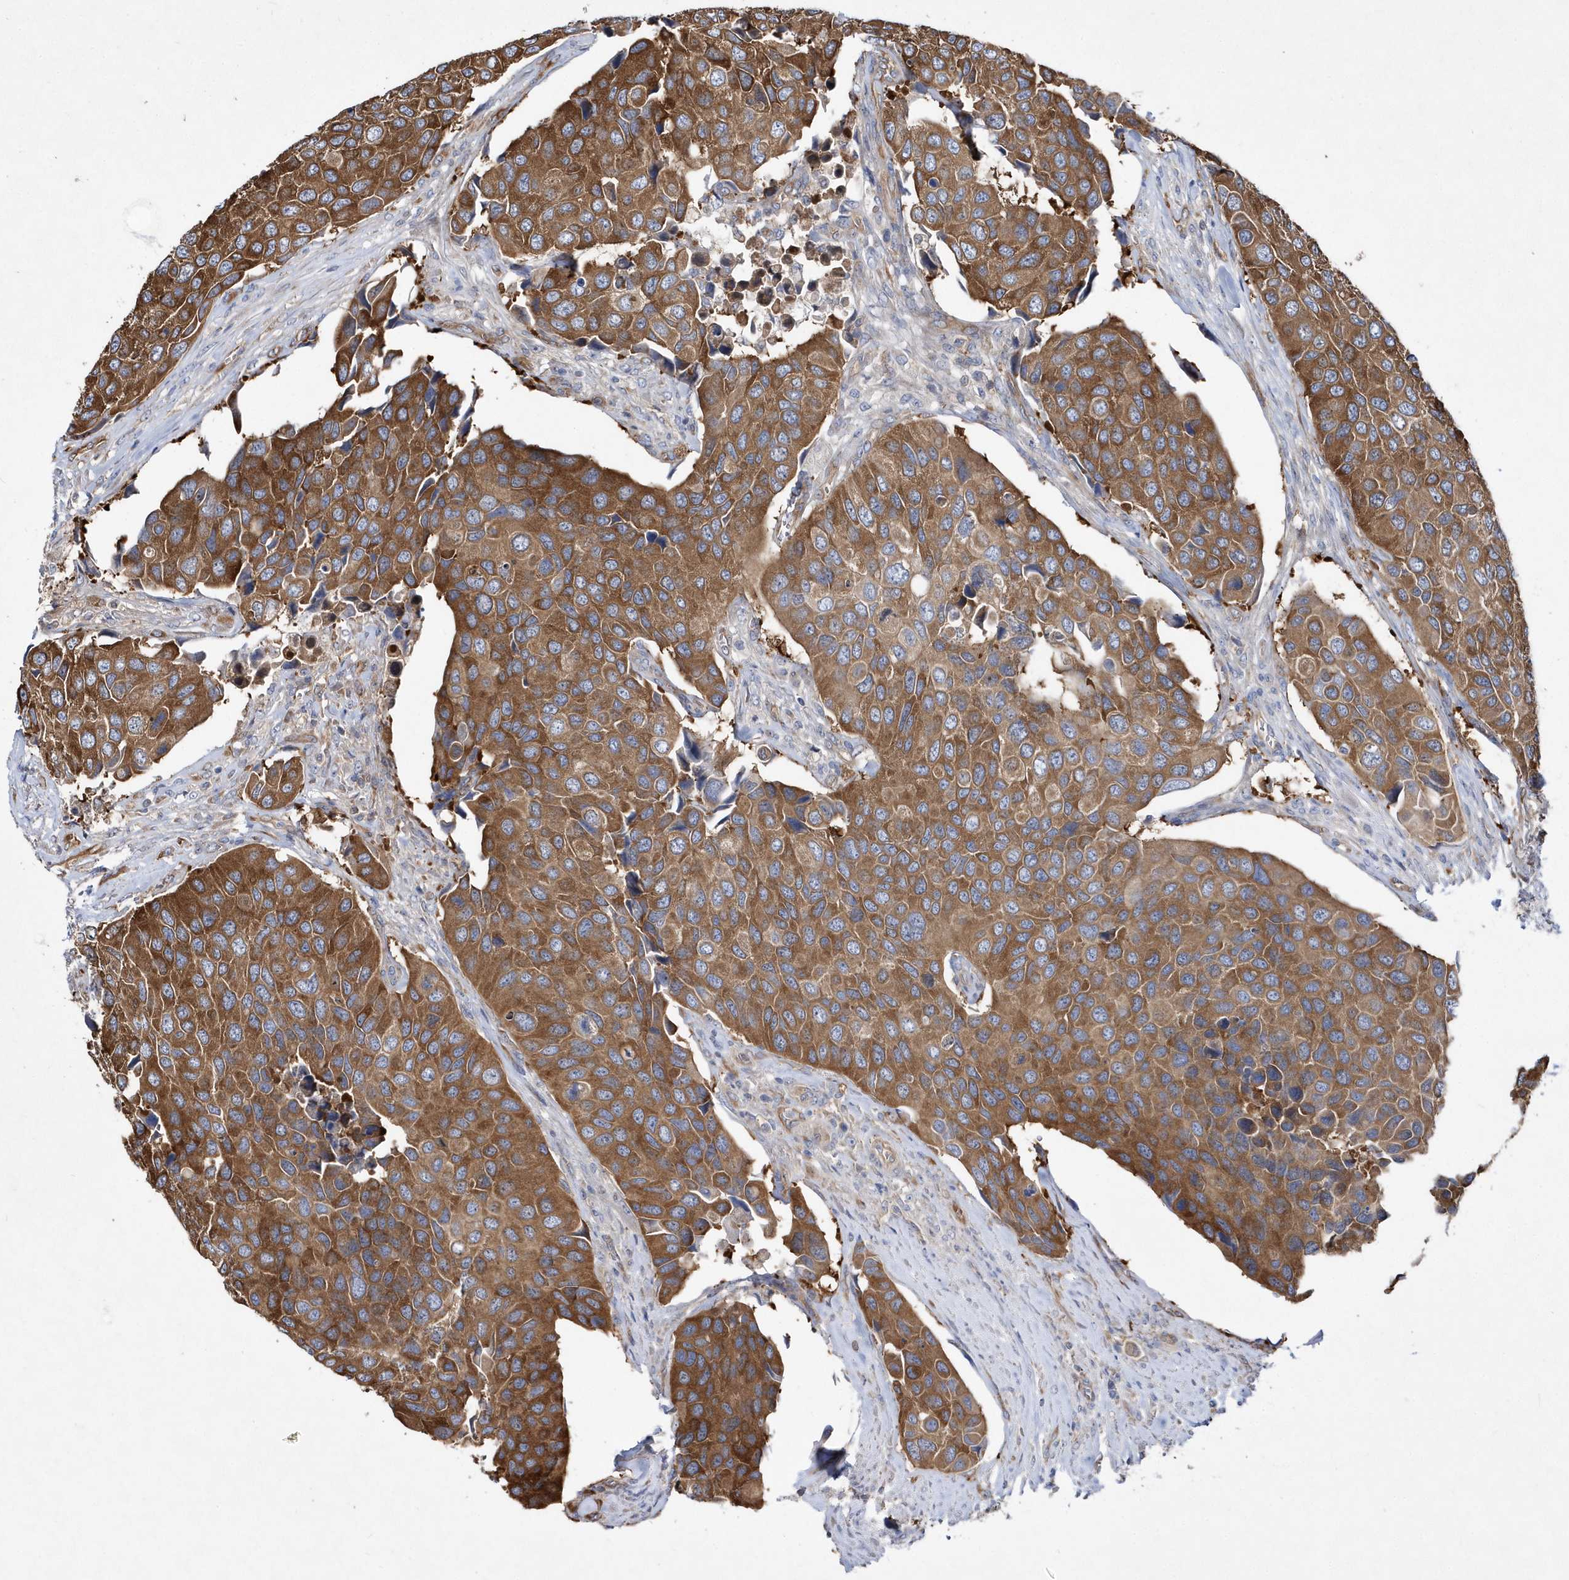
{"staining": {"intensity": "strong", "quantity": ">75%", "location": "cytoplasmic/membranous"}, "tissue": "urothelial cancer", "cell_type": "Tumor cells", "image_type": "cancer", "snomed": [{"axis": "morphology", "description": "Urothelial carcinoma, High grade"}, {"axis": "topography", "description": "Urinary bladder"}], "caption": "Immunohistochemistry (DAB (3,3'-diaminobenzidine)) staining of urothelial cancer exhibits strong cytoplasmic/membranous protein positivity in approximately >75% of tumor cells.", "gene": "JKAMP", "patient": {"sex": "male", "age": 74}}